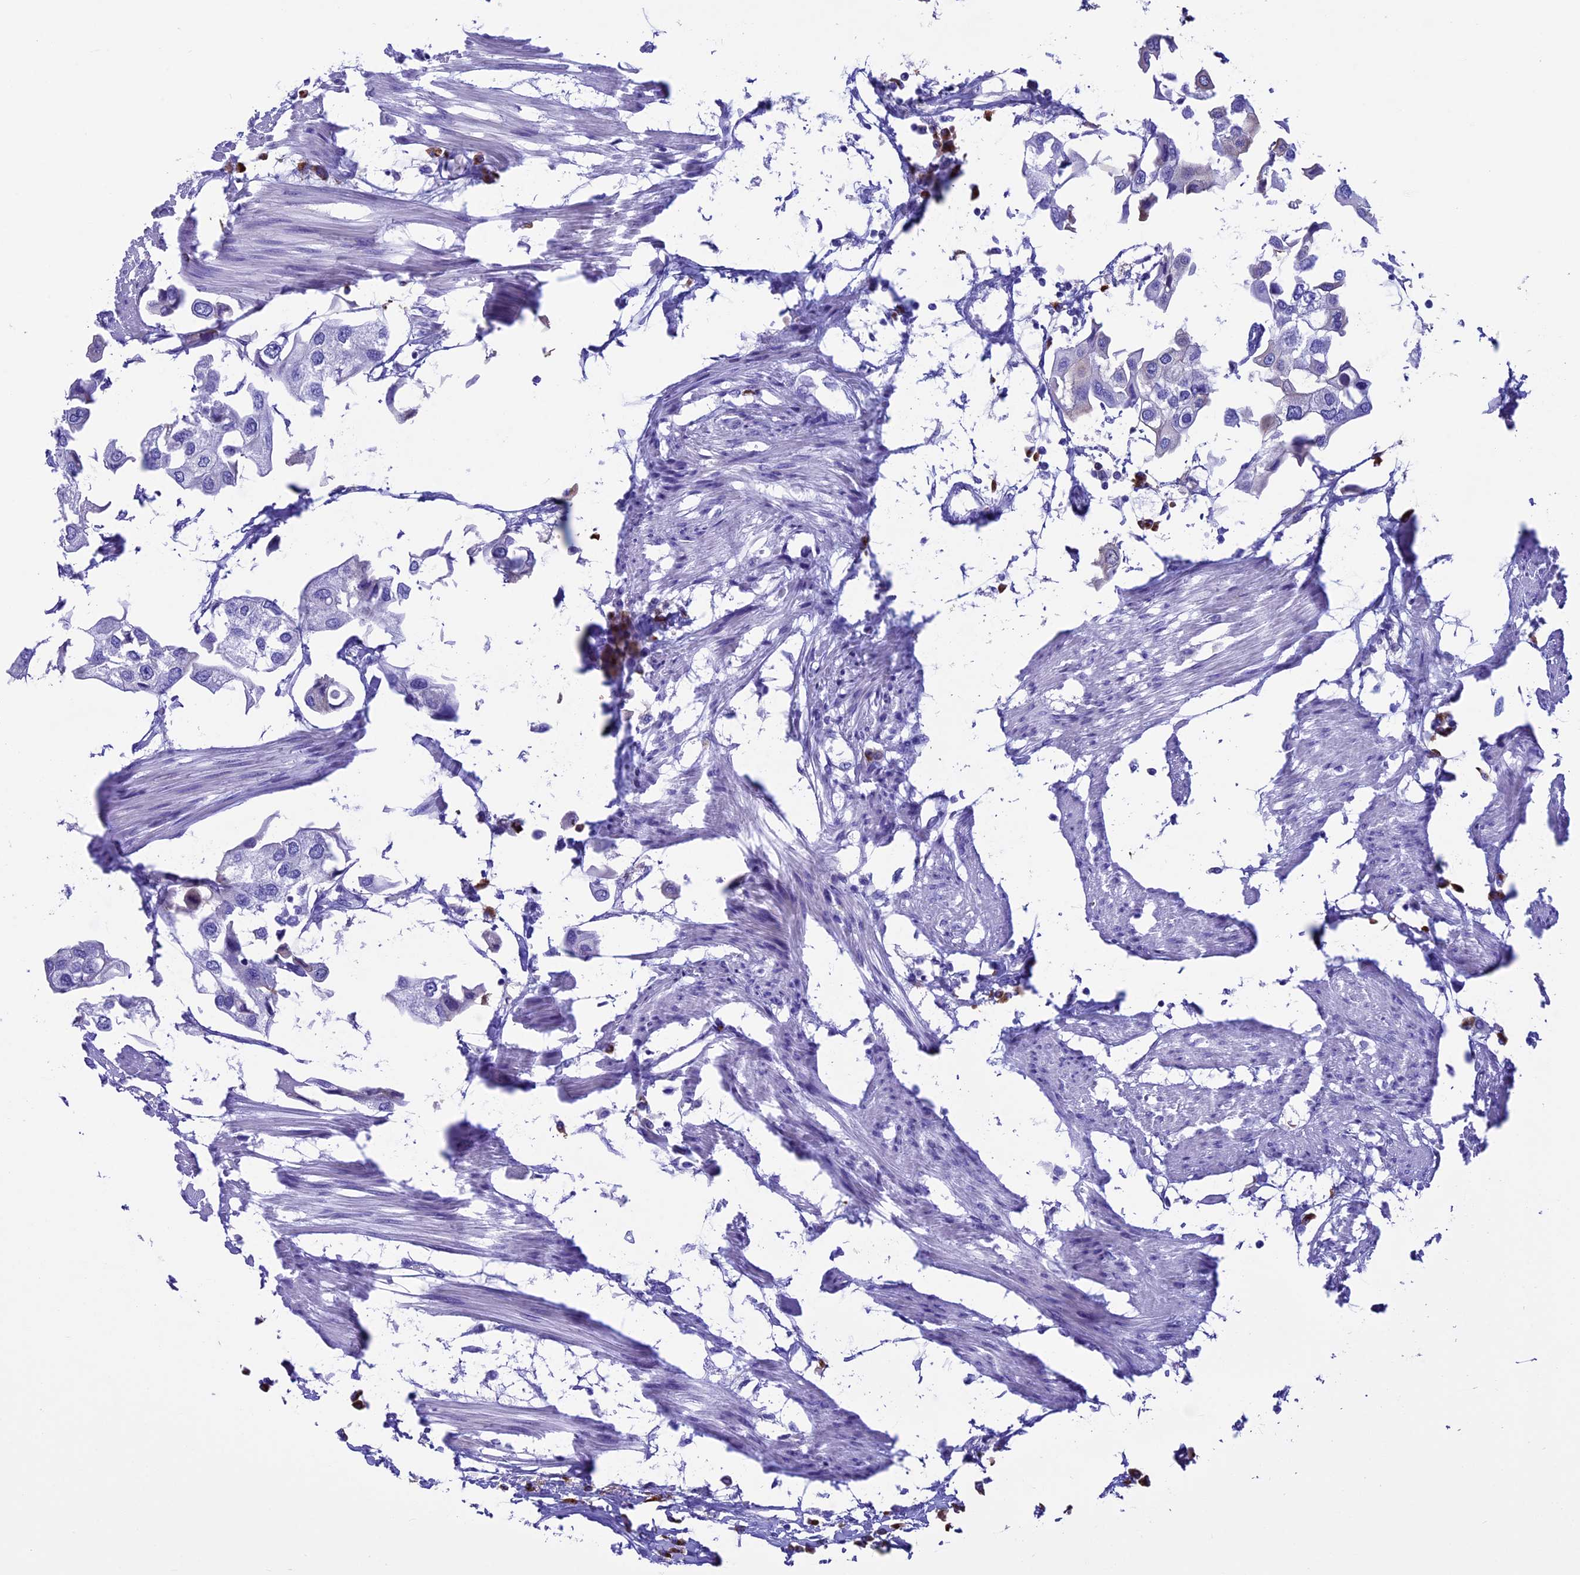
{"staining": {"intensity": "negative", "quantity": "none", "location": "none"}, "tissue": "urothelial cancer", "cell_type": "Tumor cells", "image_type": "cancer", "snomed": [{"axis": "morphology", "description": "Urothelial carcinoma, High grade"}, {"axis": "topography", "description": "Urinary bladder"}], "caption": "Tumor cells show no significant expression in high-grade urothelial carcinoma.", "gene": "IGSF6", "patient": {"sex": "male", "age": 64}}